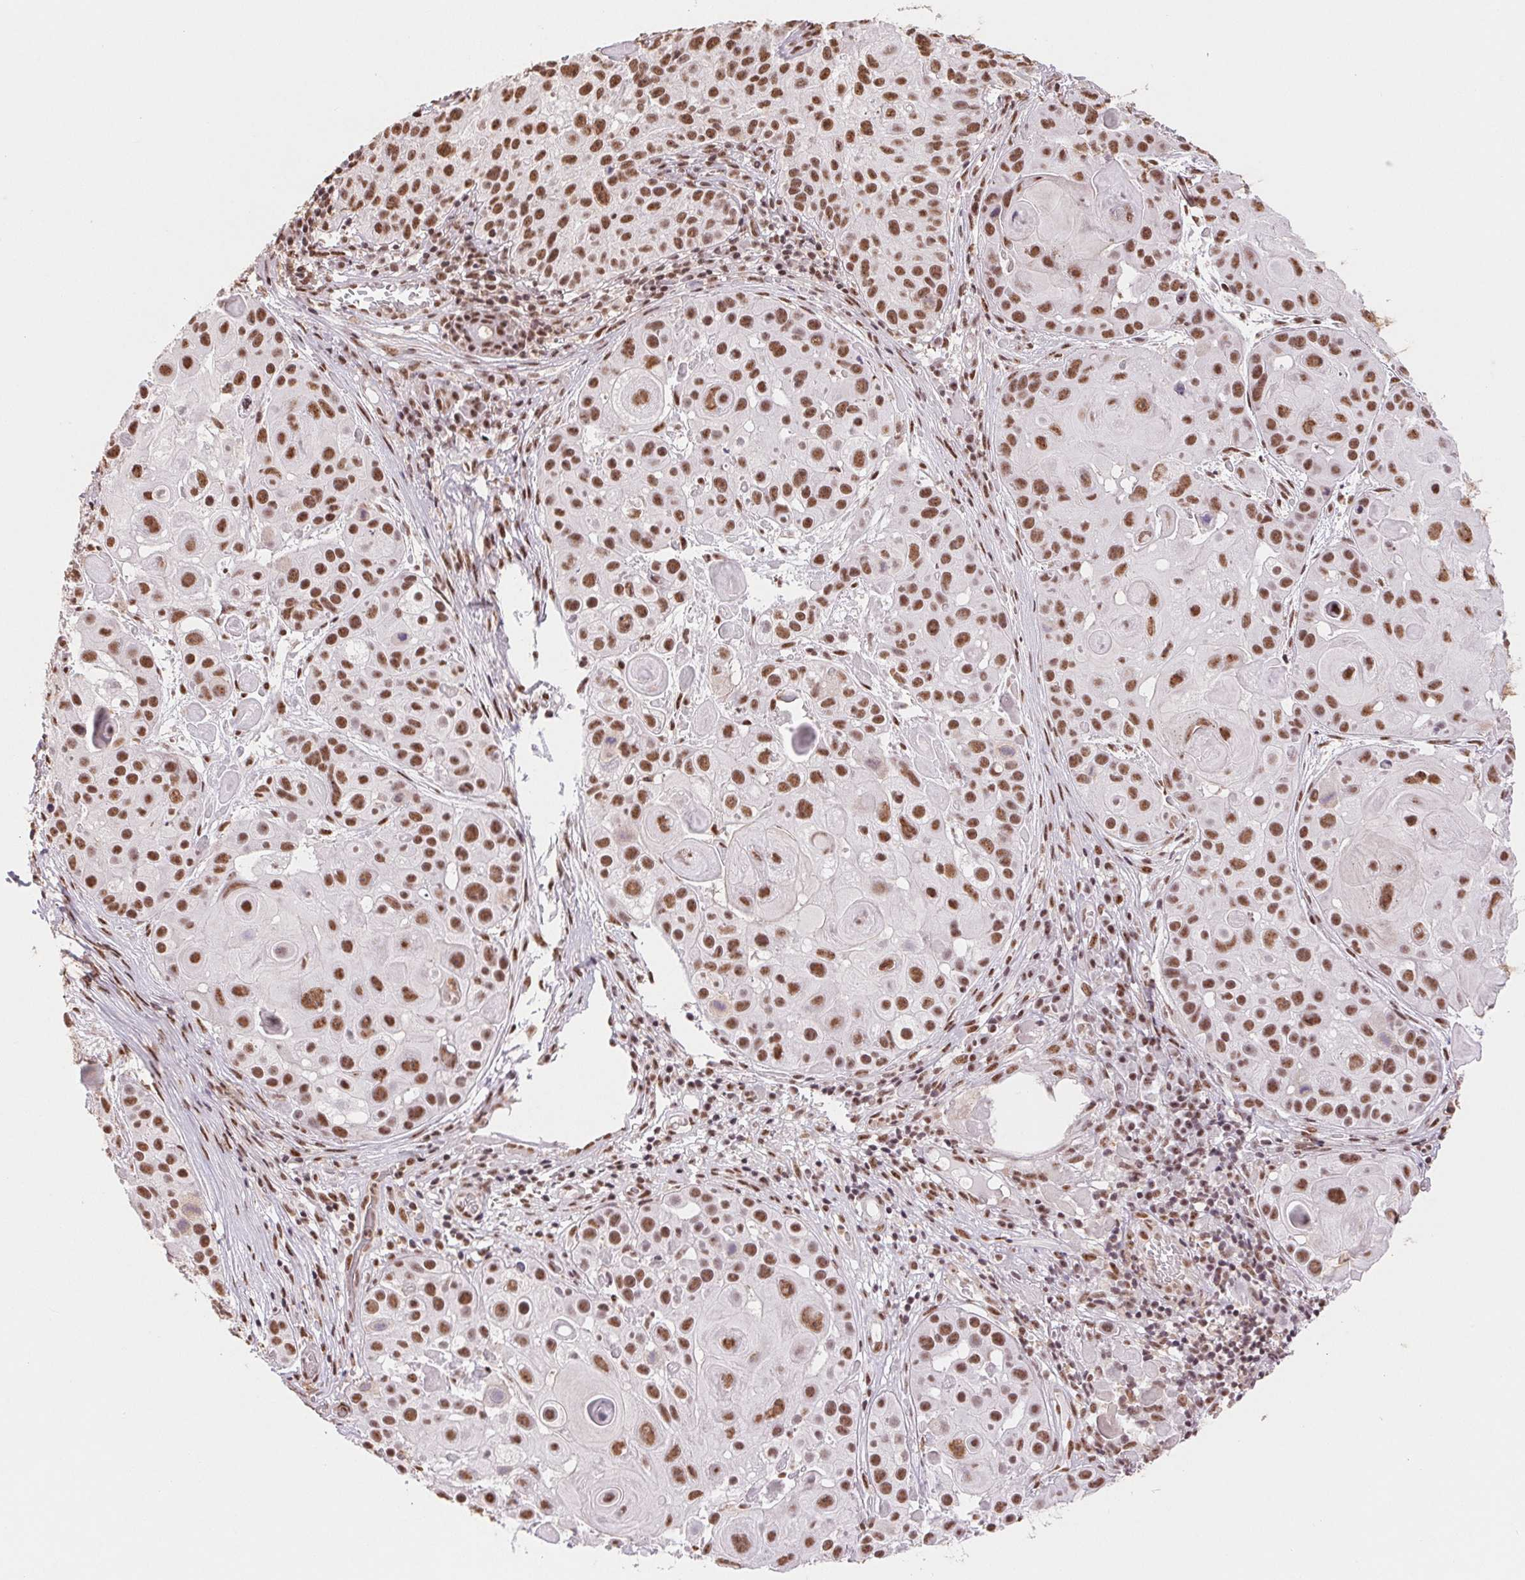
{"staining": {"intensity": "strong", "quantity": ">75%", "location": "nuclear"}, "tissue": "skin cancer", "cell_type": "Tumor cells", "image_type": "cancer", "snomed": [{"axis": "morphology", "description": "Squamous cell carcinoma, NOS"}, {"axis": "topography", "description": "Skin"}], "caption": "Strong nuclear positivity for a protein is seen in approximately >75% of tumor cells of skin squamous cell carcinoma using IHC.", "gene": "SREK1", "patient": {"sex": "male", "age": 92}}